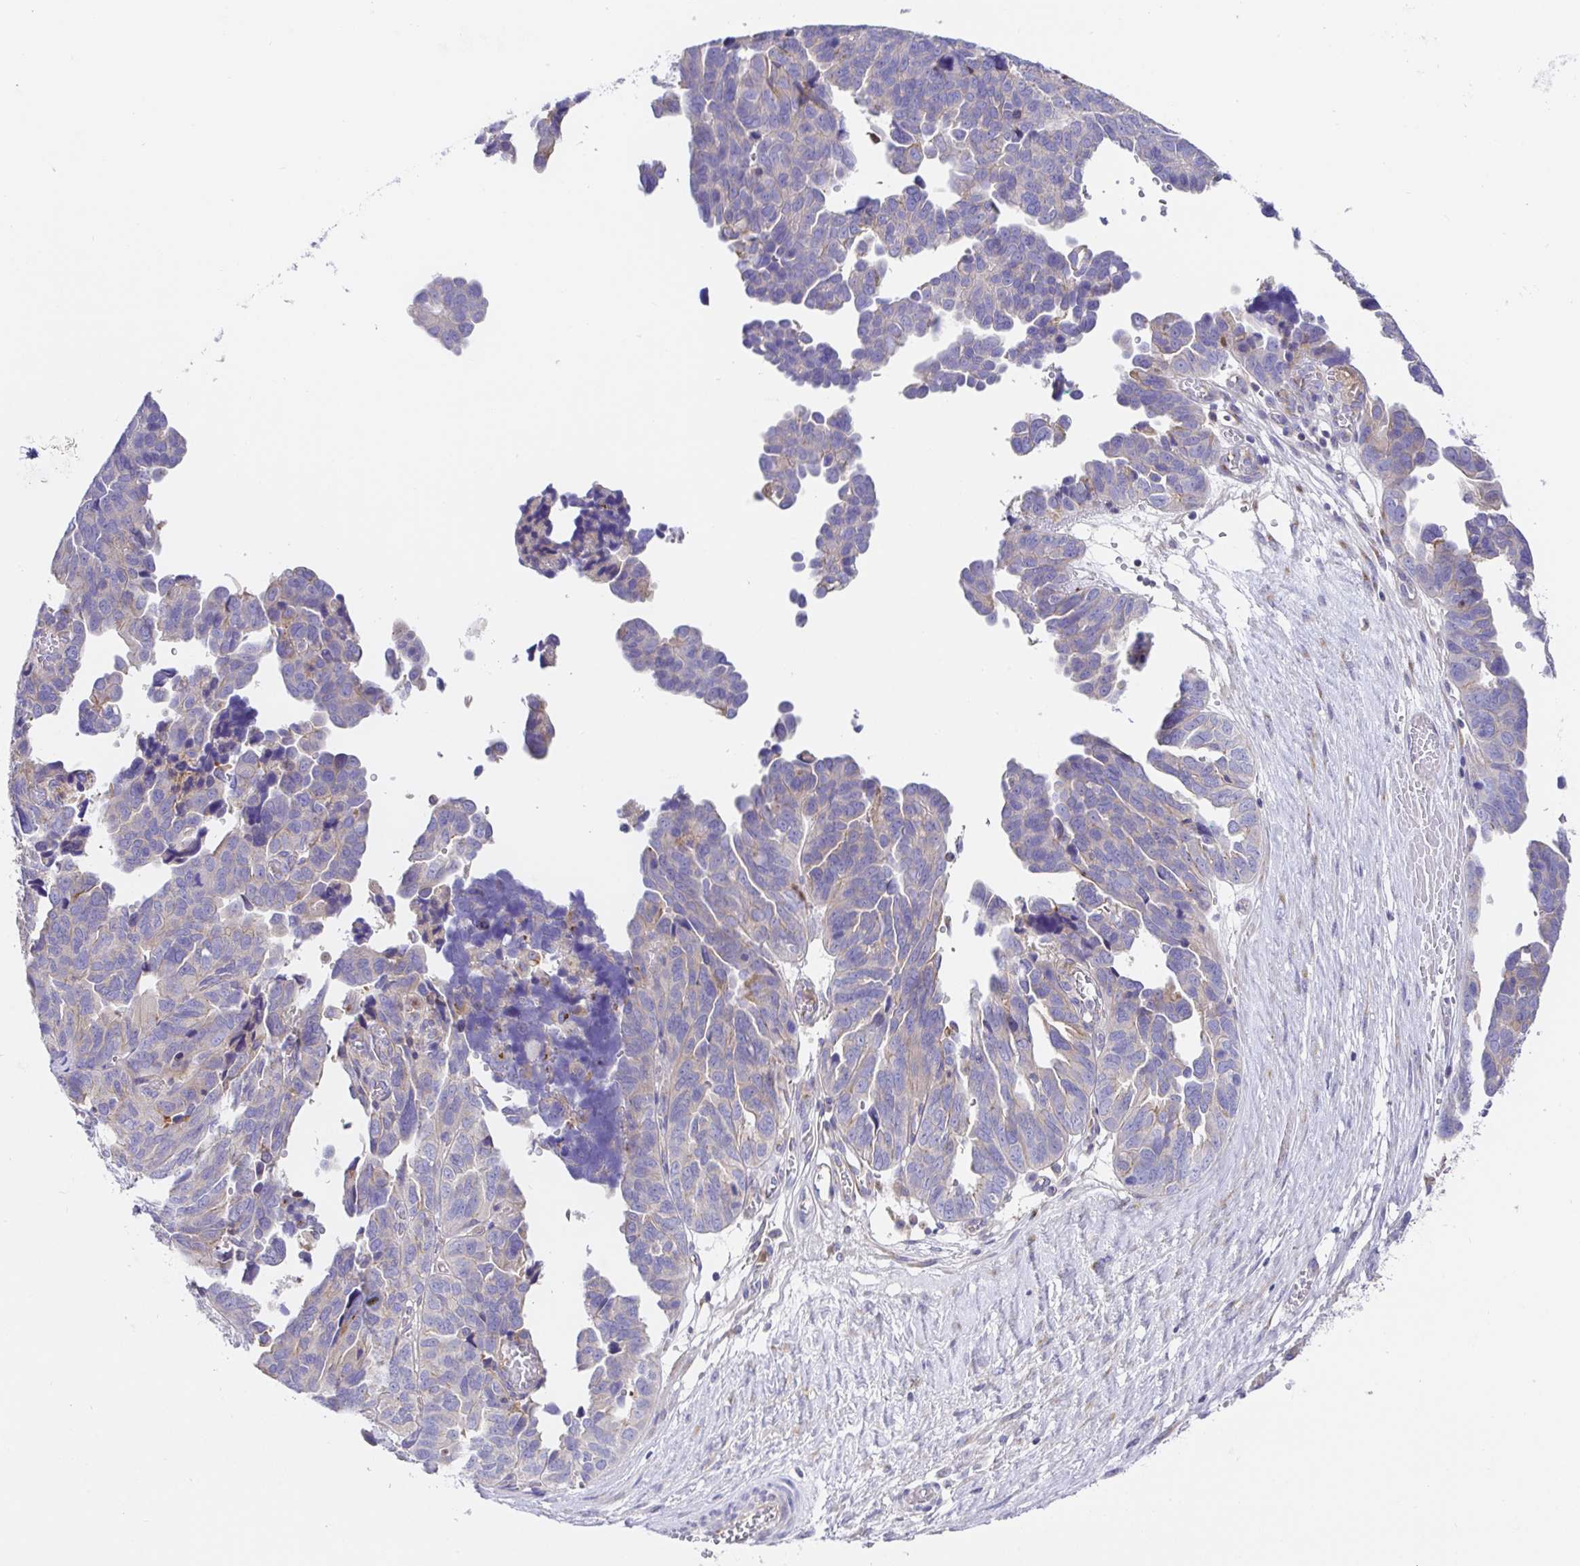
{"staining": {"intensity": "negative", "quantity": "none", "location": "none"}, "tissue": "ovarian cancer", "cell_type": "Tumor cells", "image_type": "cancer", "snomed": [{"axis": "morphology", "description": "Cystadenocarcinoma, serous, NOS"}, {"axis": "topography", "description": "Ovary"}], "caption": "Tumor cells are negative for protein expression in human serous cystadenocarcinoma (ovarian). Nuclei are stained in blue.", "gene": "GOLGA1", "patient": {"sex": "female", "age": 64}}